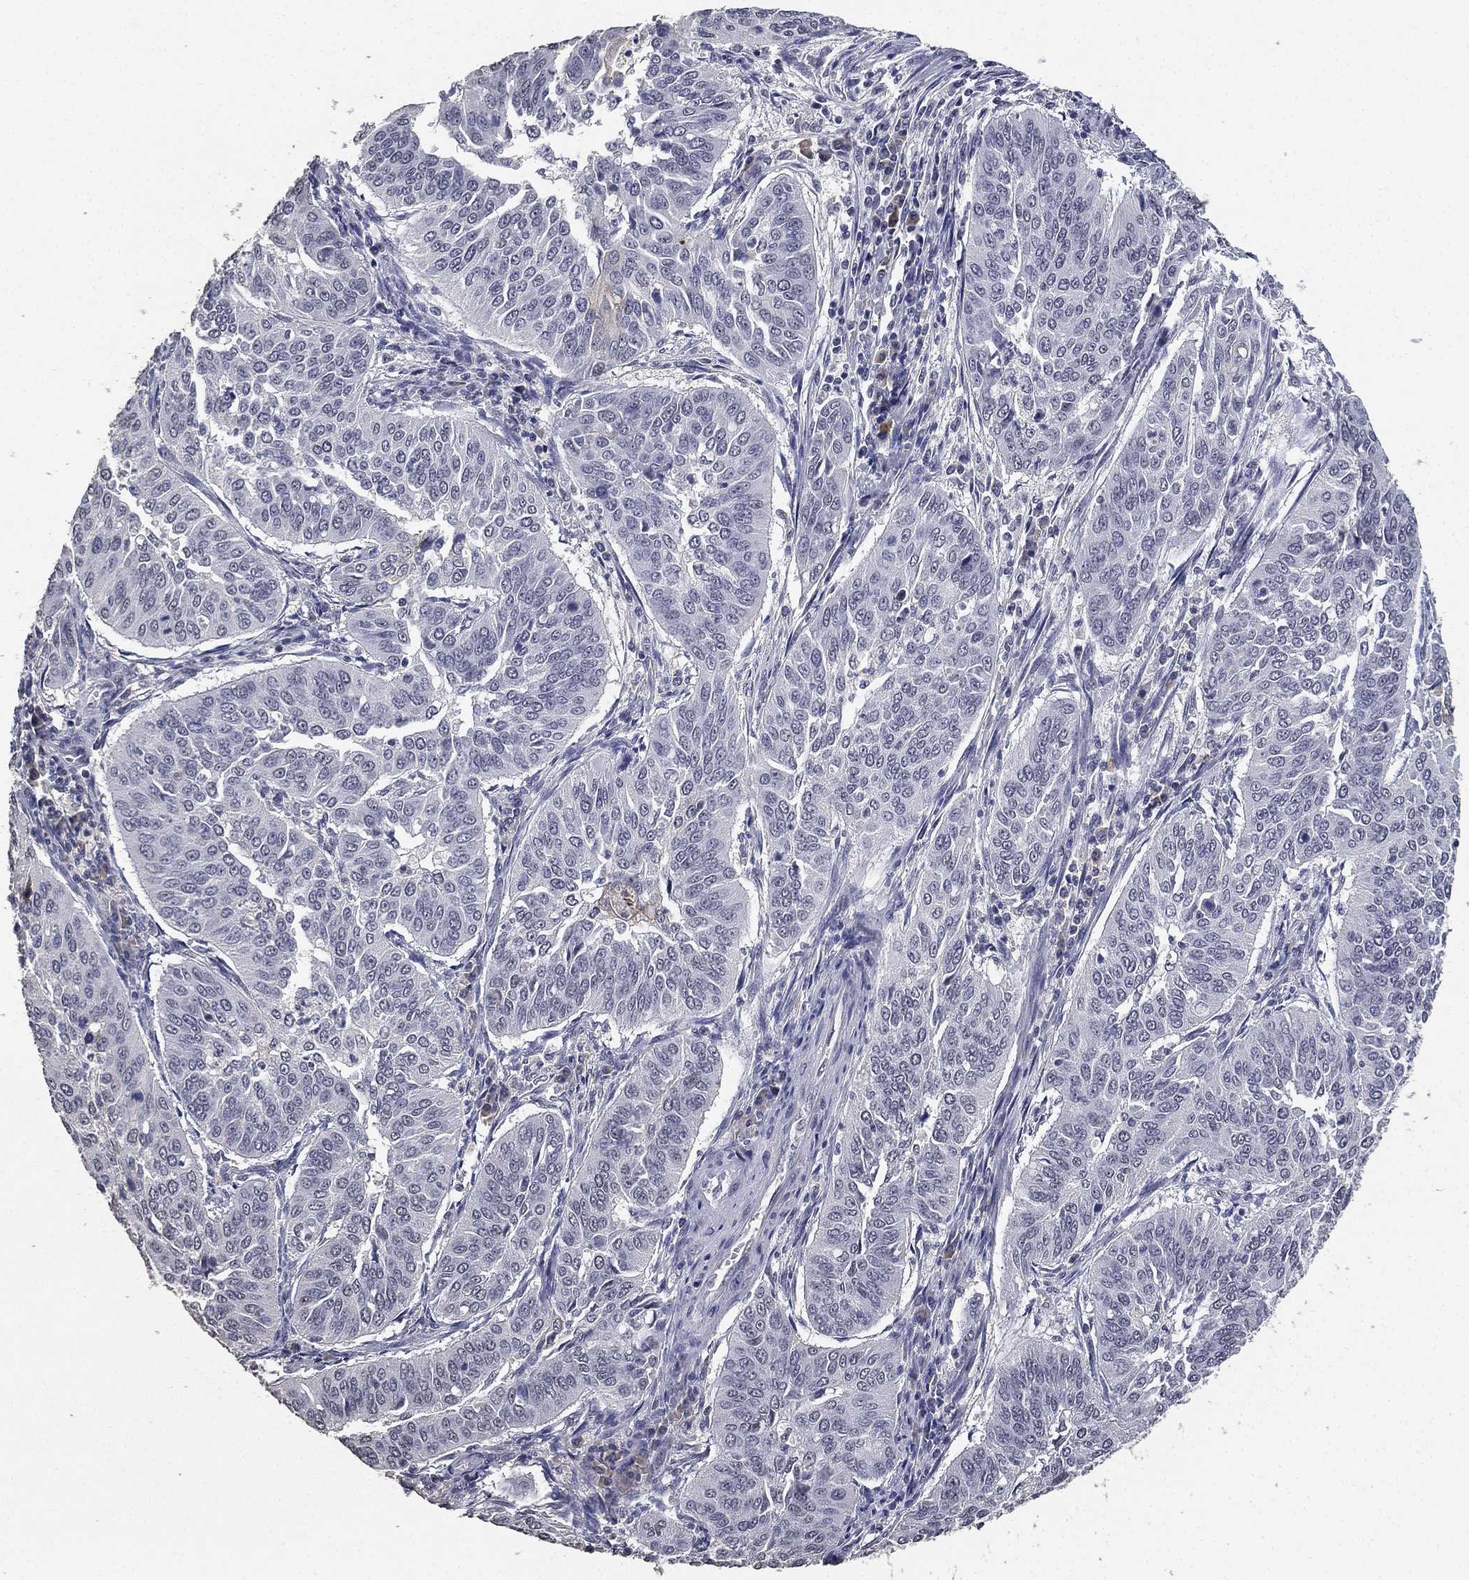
{"staining": {"intensity": "negative", "quantity": "none", "location": "none"}, "tissue": "cervical cancer", "cell_type": "Tumor cells", "image_type": "cancer", "snomed": [{"axis": "morphology", "description": "Normal tissue, NOS"}, {"axis": "morphology", "description": "Squamous cell carcinoma, NOS"}, {"axis": "topography", "description": "Cervix"}], "caption": "This image is of cervical cancer (squamous cell carcinoma) stained with IHC to label a protein in brown with the nuclei are counter-stained blue. There is no expression in tumor cells. Nuclei are stained in blue.", "gene": "DSG1", "patient": {"sex": "female", "age": 39}}